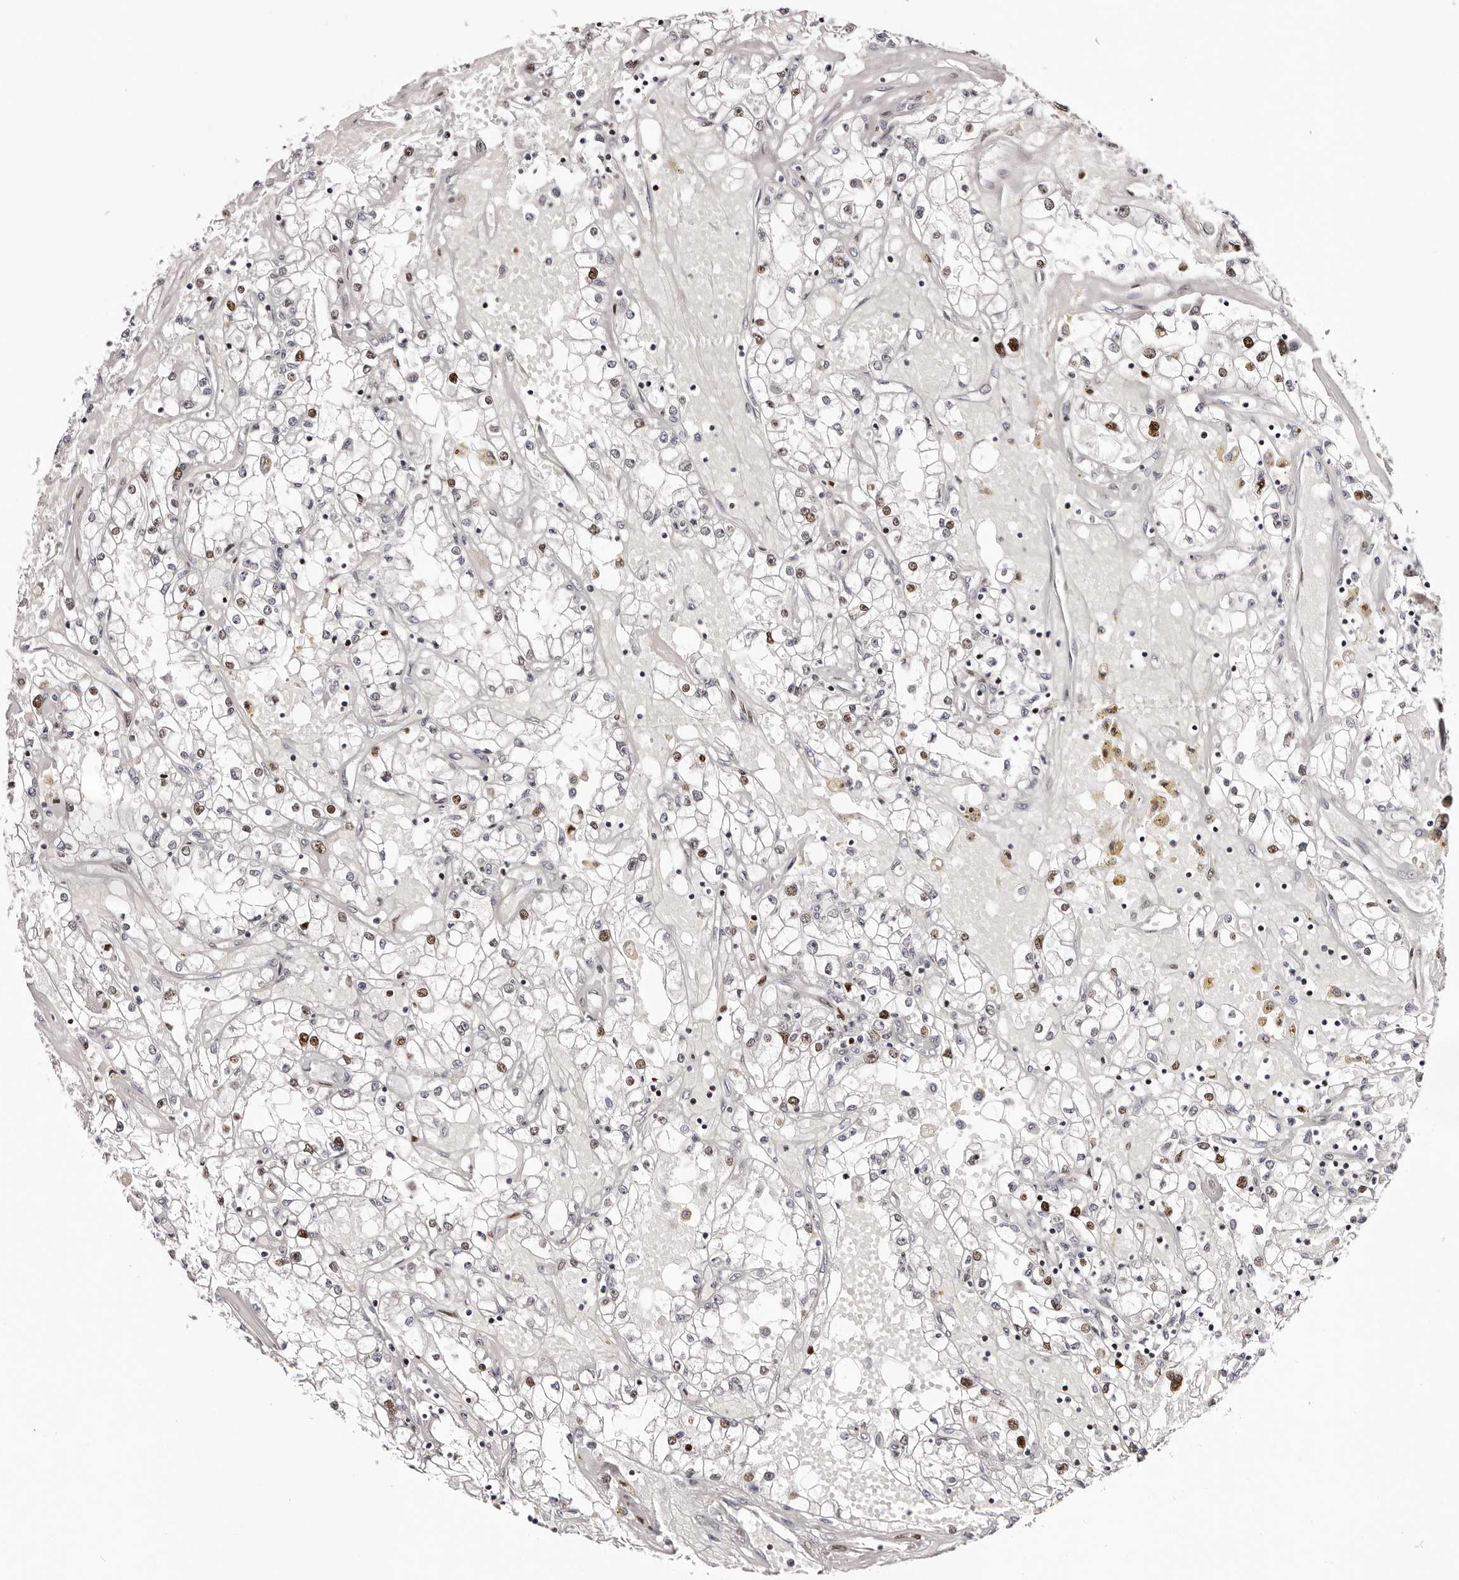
{"staining": {"intensity": "weak", "quantity": ">75%", "location": "nuclear"}, "tissue": "renal cancer", "cell_type": "Tumor cells", "image_type": "cancer", "snomed": [{"axis": "morphology", "description": "Adenocarcinoma, NOS"}, {"axis": "topography", "description": "Kidney"}], "caption": "The immunohistochemical stain labels weak nuclear positivity in tumor cells of renal adenocarcinoma tissue.", "gene": "NUP153", "patient": {"sex": "male", "age": 56}}